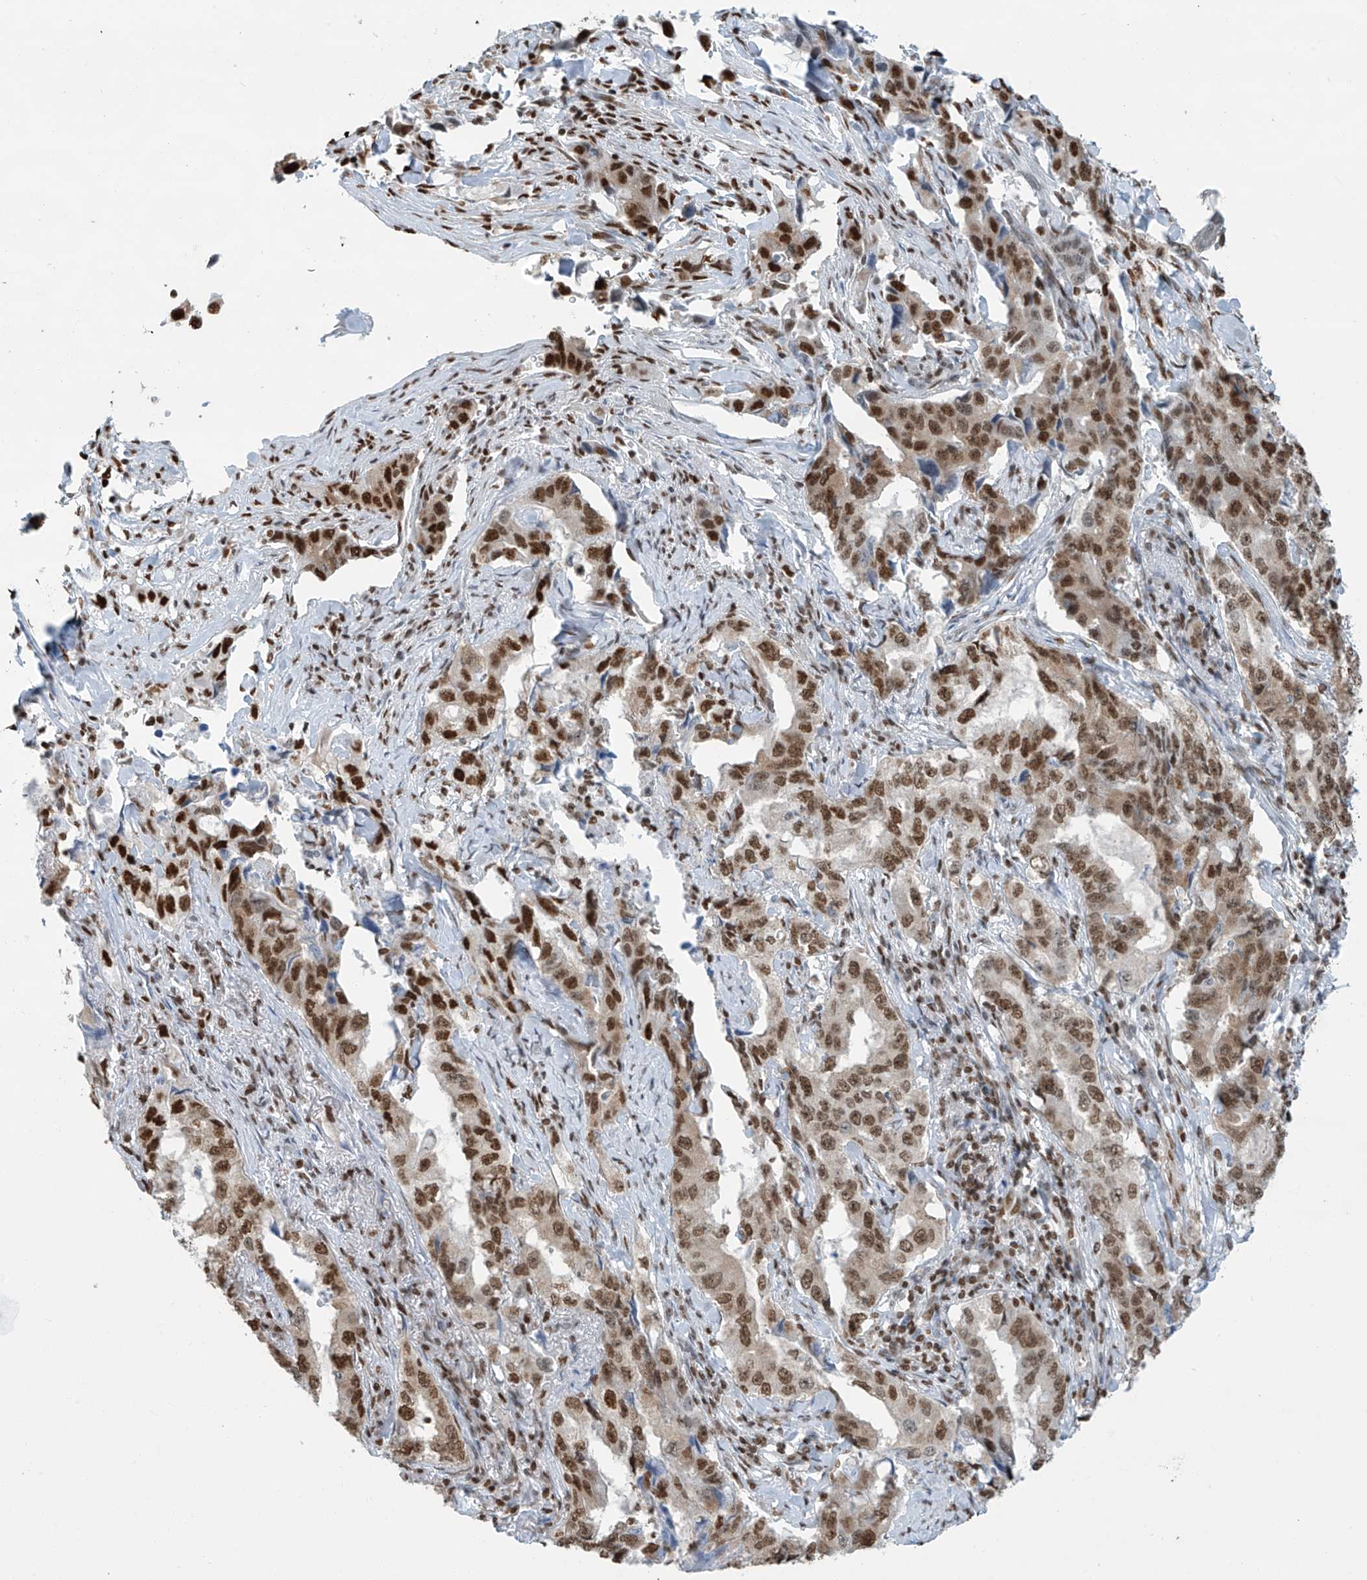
{"staining": {"intensity": "strong", "quantity": "25%-75%", "location": "nuclear"}, "tissue": "lung cancer", "cell_type": "Tumor cells", "image_type": "cancer", "snomed": [{"axis": "morphology", "description": "Adenocarcinoma, NOS"}, {"axis": "topography", "description": "Lung"}], "caption": "The histopathology image shows immunohistochemical staining of lung cancer (adenocarcinoma). There is strong nuclear staining is appreciated in about 25%-75% of tumor cells. (DAB IHC with brightfield microscopy, high magnification).", "gene": "SARNP", "patient": {"sex": "female", "age": 51}}